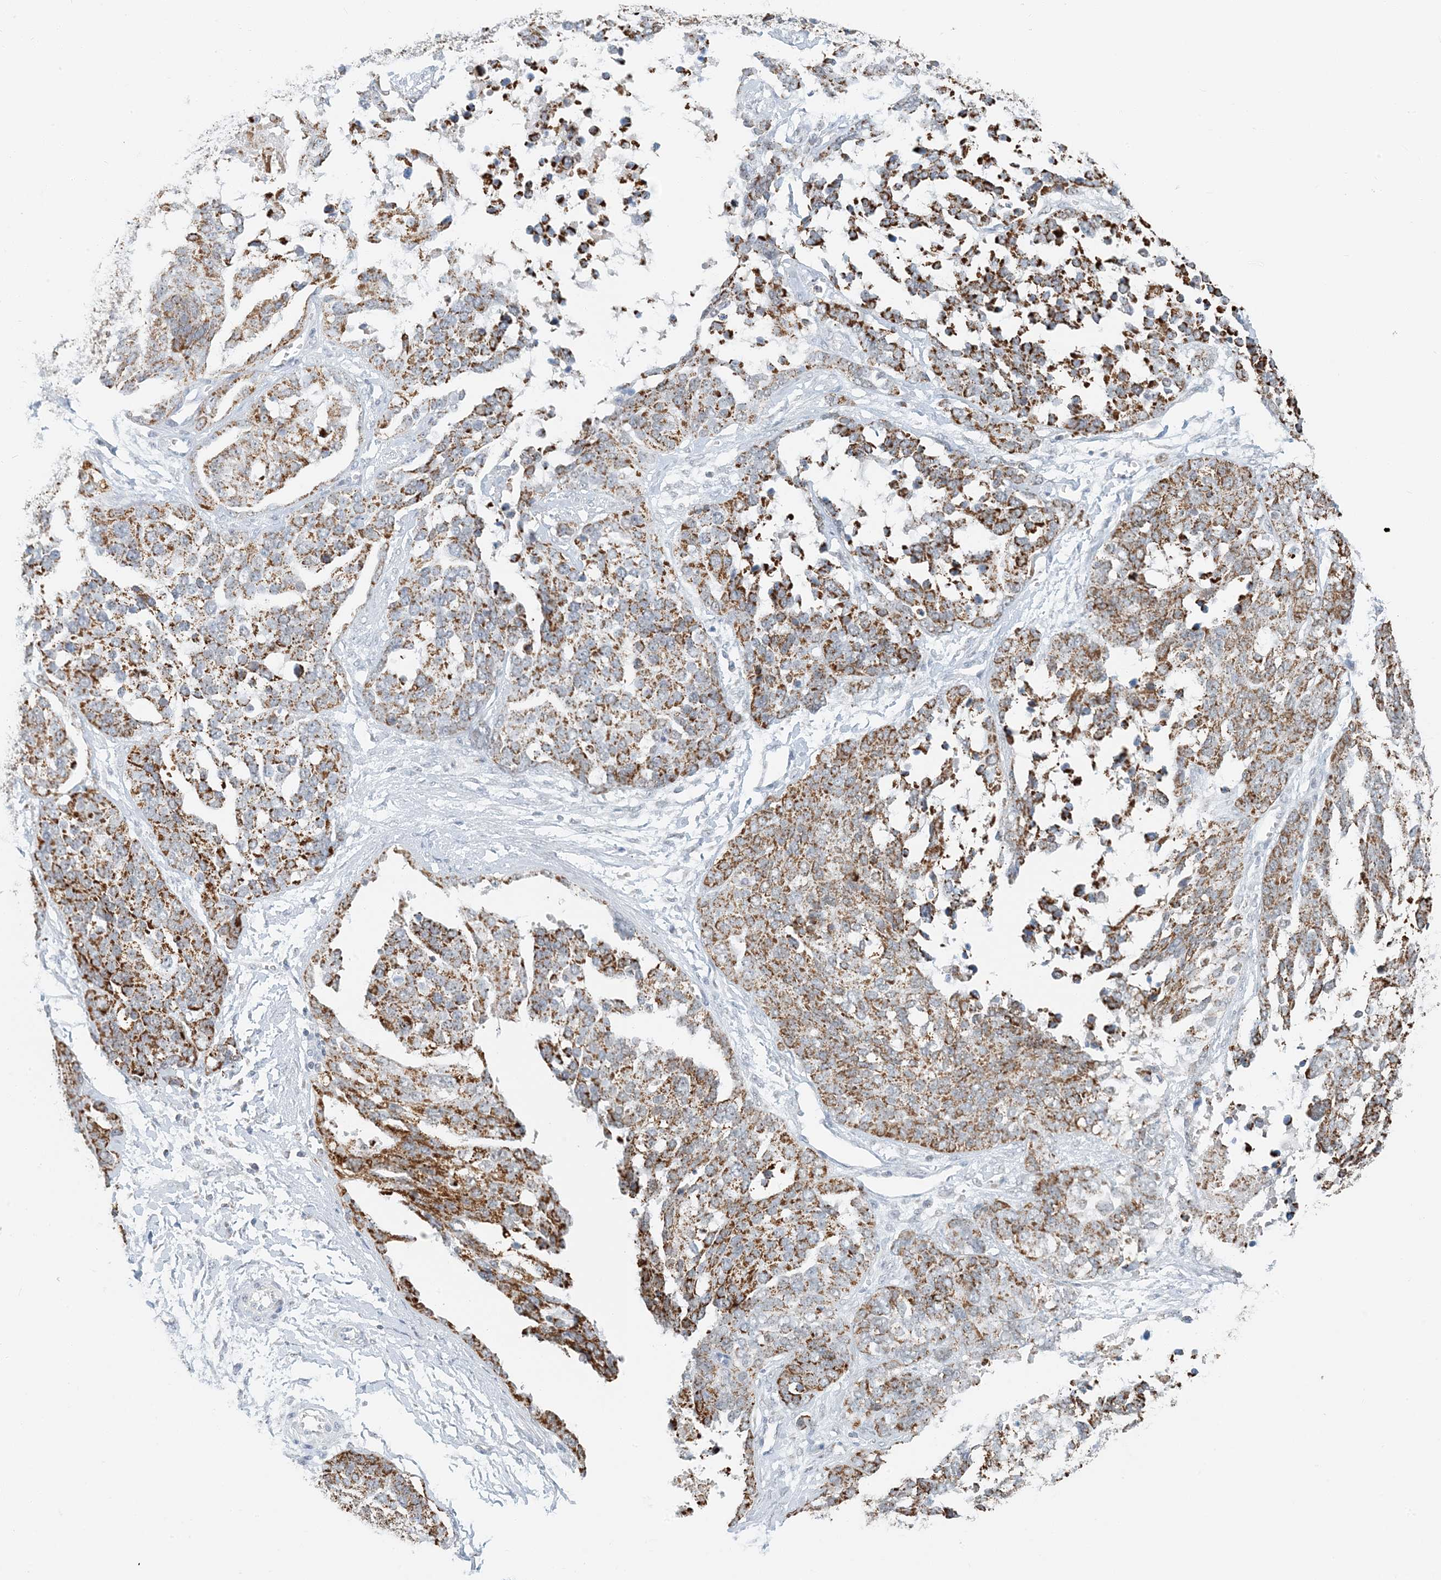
{"staining": {"intensity": "moderate", "quantity": ">75%", "location": "cytoplasmic/membranous"}, "tissue": "ovarian cancer", "cell_type": "Tumor cells", "image_type": "cancer", "snomed": [{"axis": "morphology", "description": "Cystadenocarcinoma, serous, NOS"}, {"axis": "topography", "description": "Ovary"}], "caption": "Serous cystadenocarcinoma (ovarian) stained with DAB IHC shows medium levels of moderate cytoplasmic/membranous positivity in approximately >75% of tumor cells.", "gene": "BDH1", "patient": {"sex": "female", "age": 44}}